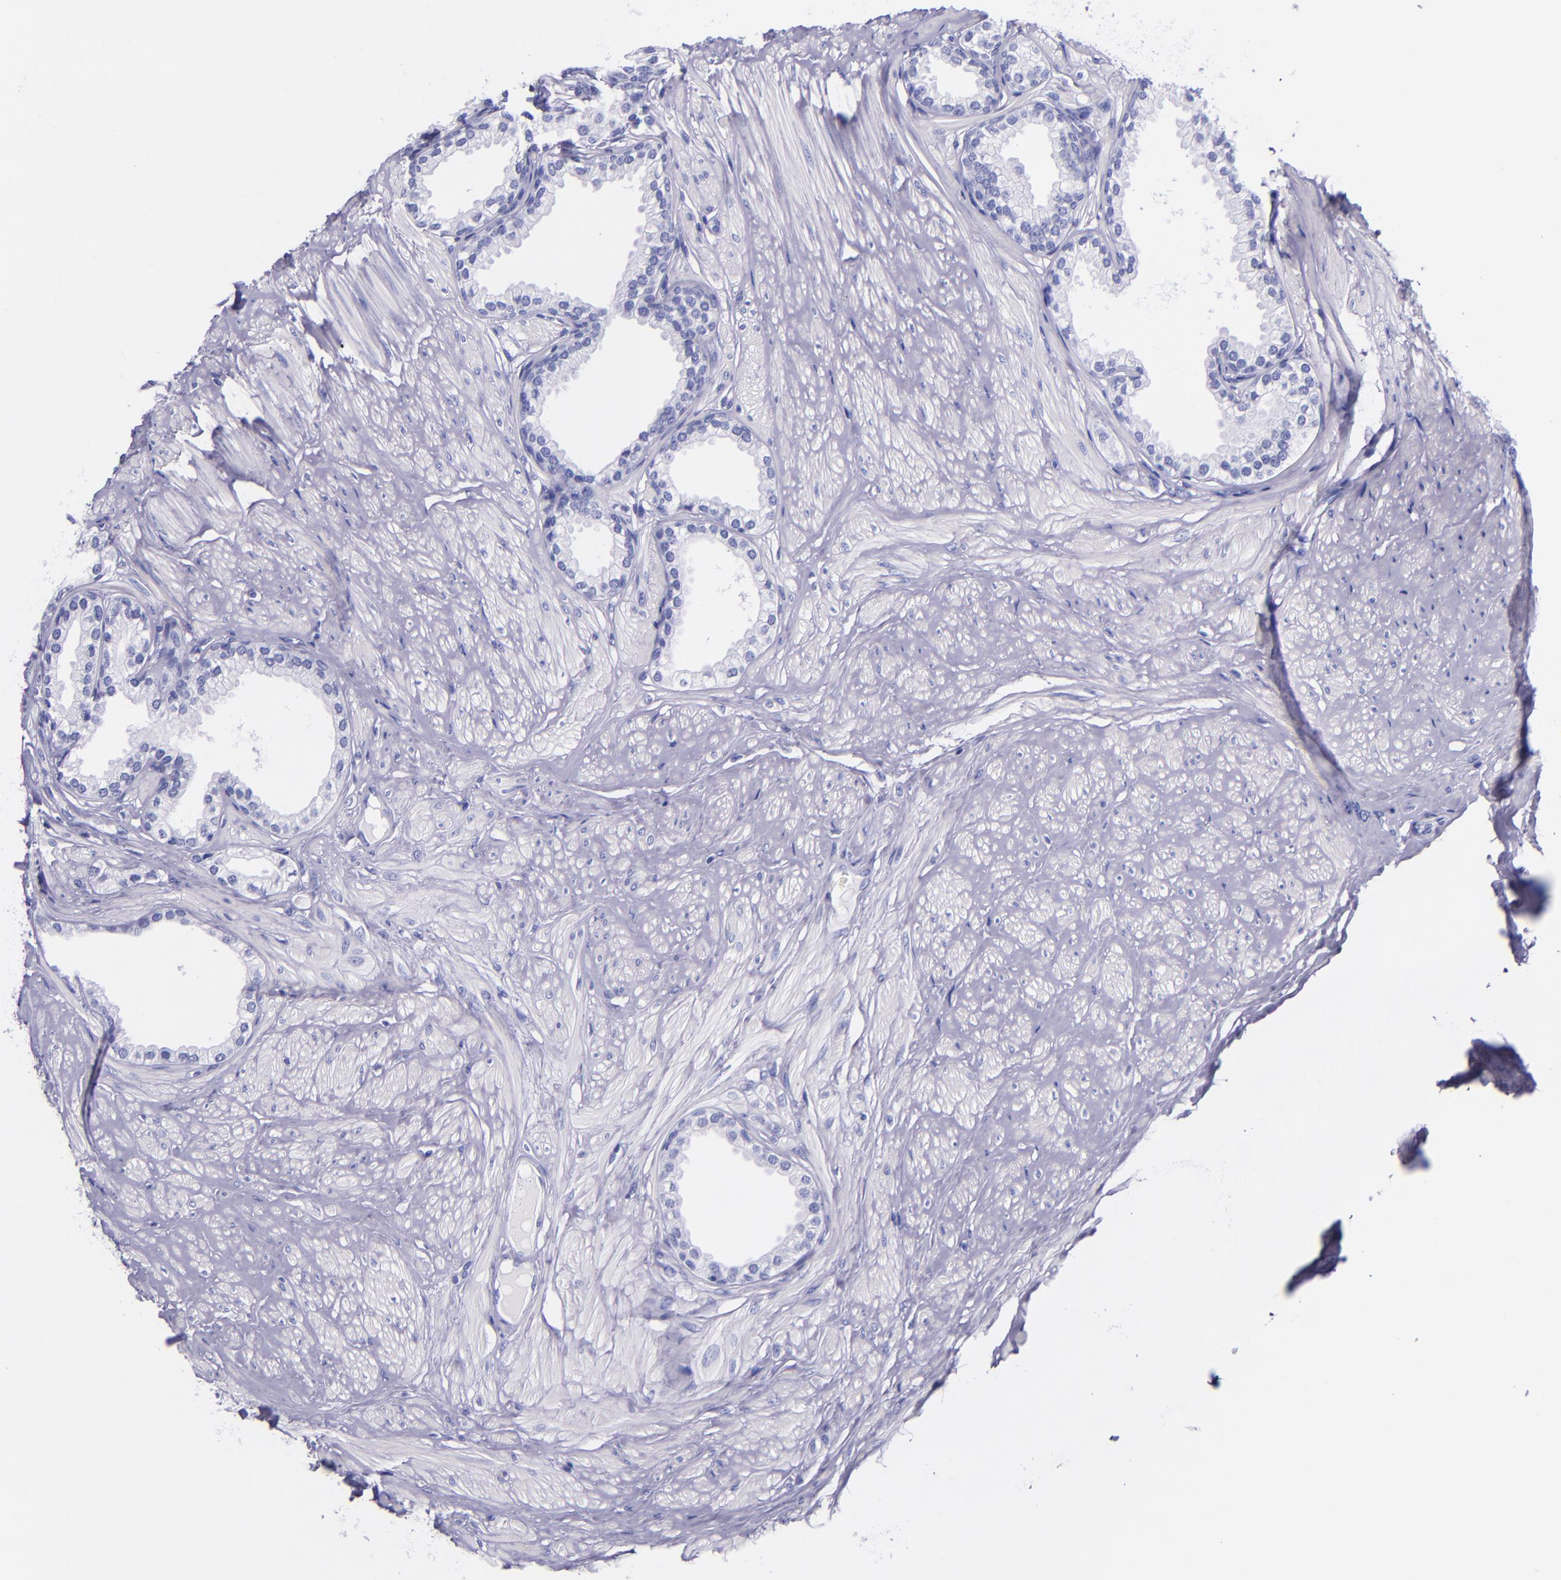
{"staining": {"intensity": "negative", "quantity": "none", "location": "none"}, "tissue": "prostate", "cell_type": "Glandular cells", "image_type": "normal", "snomed": [{"axis": "morphology", "description": "Normal tissue, NOS"}, {"axis": "topography", "description": "Prostate"}], "caption": "This histopathology image is of benign prostate stained with immunohistochemistry (IHC) to label a protein in brown with the nuclei are counter-stained blue. There is no staining in glandular cells.", "gene": "MBP", "patient": {"sex": "male", "age": 64}}